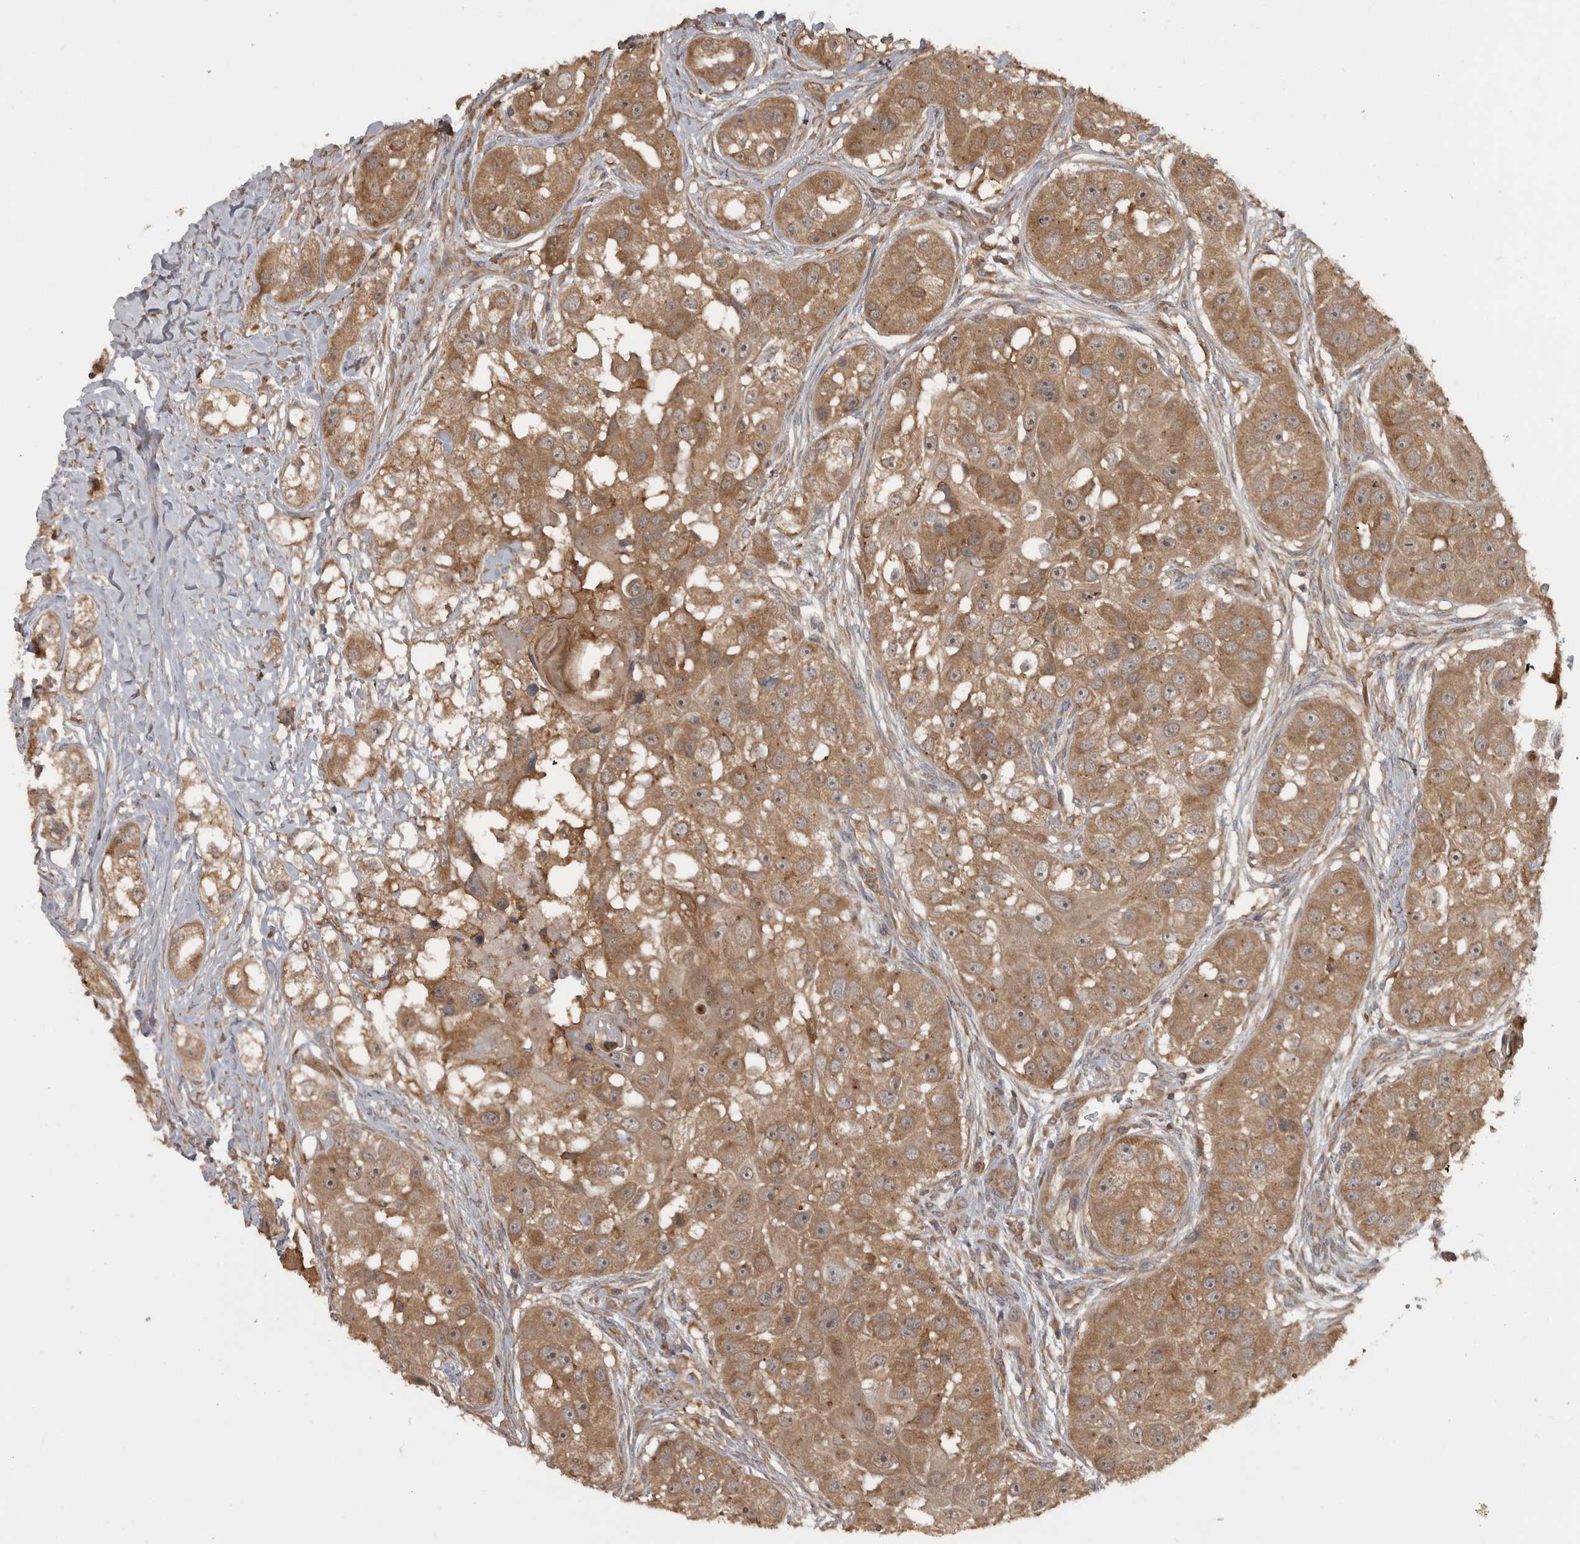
{"staining": {"intensity": "moderate", "quantity": ">75%", "location": "cytoplasmic/membranous"}, "tissue": "head and neck cancer", "cell_type": "Tumor cells", "image_type": "cancer", "snomed": [{"axis": "morphology", "description": "Normal tissue, NOS"}, {"axis": "morphology", "description": "Squamous cell carcinoma, NOS"}, {"axis": "topography", "description": "Skeletal muscle"}, {"axis": "topography", "description": "Head-Neck"}], "caption": "High-magnification brightfield microscopy of squamous cell carcinoma (head and neck) stained with DAB (brown) and counterstained with hematoxylin (blue). tumor cells exhibit moderate cytoplasmic/membranous expression is present in about>75% of cells. (IHC, brightfield microscopy, high magnification).", "gene": "MICU3", "patient": {"sex": "male", "age": 51}}